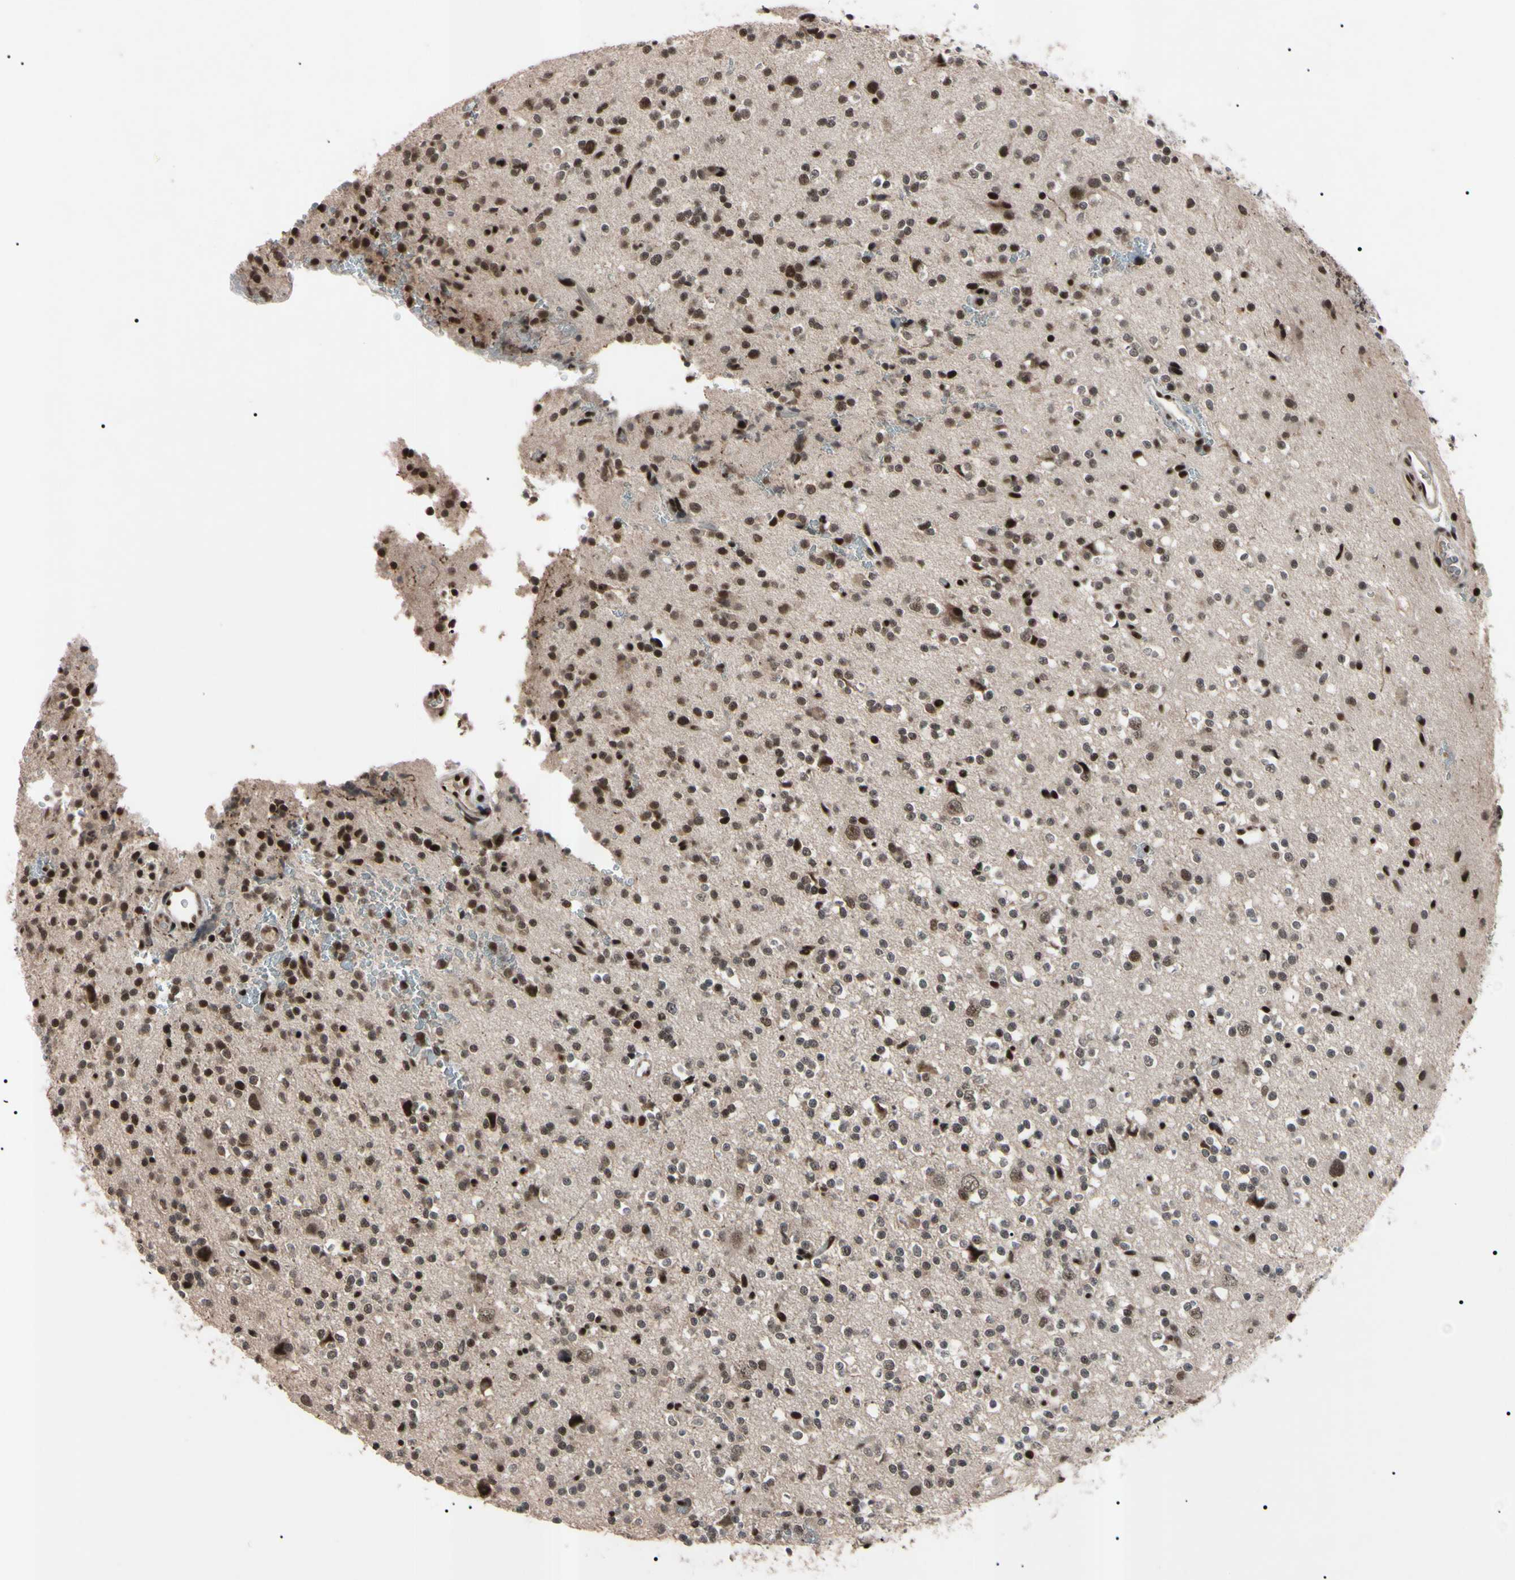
{"staining": {"intensity": "strong", "quantity": "25%-75%", "location": "nuclear"}, "tissue": "glioma", "cell_type": "Tumor cells", "image_type": "cancer", "snomed": [{"axis": "morphology", "description": "Glioma, malignant, High grade"}, {"axis": "topography", "description": "Brain"}], "caption": "Glioma tissue demonstrates strong nuclear staining in approximately 25%-75% of tumor cells, visualized by immunohistochemistry.", "gene": "YY1", "patient": {"sex": "male", "age": 47}}